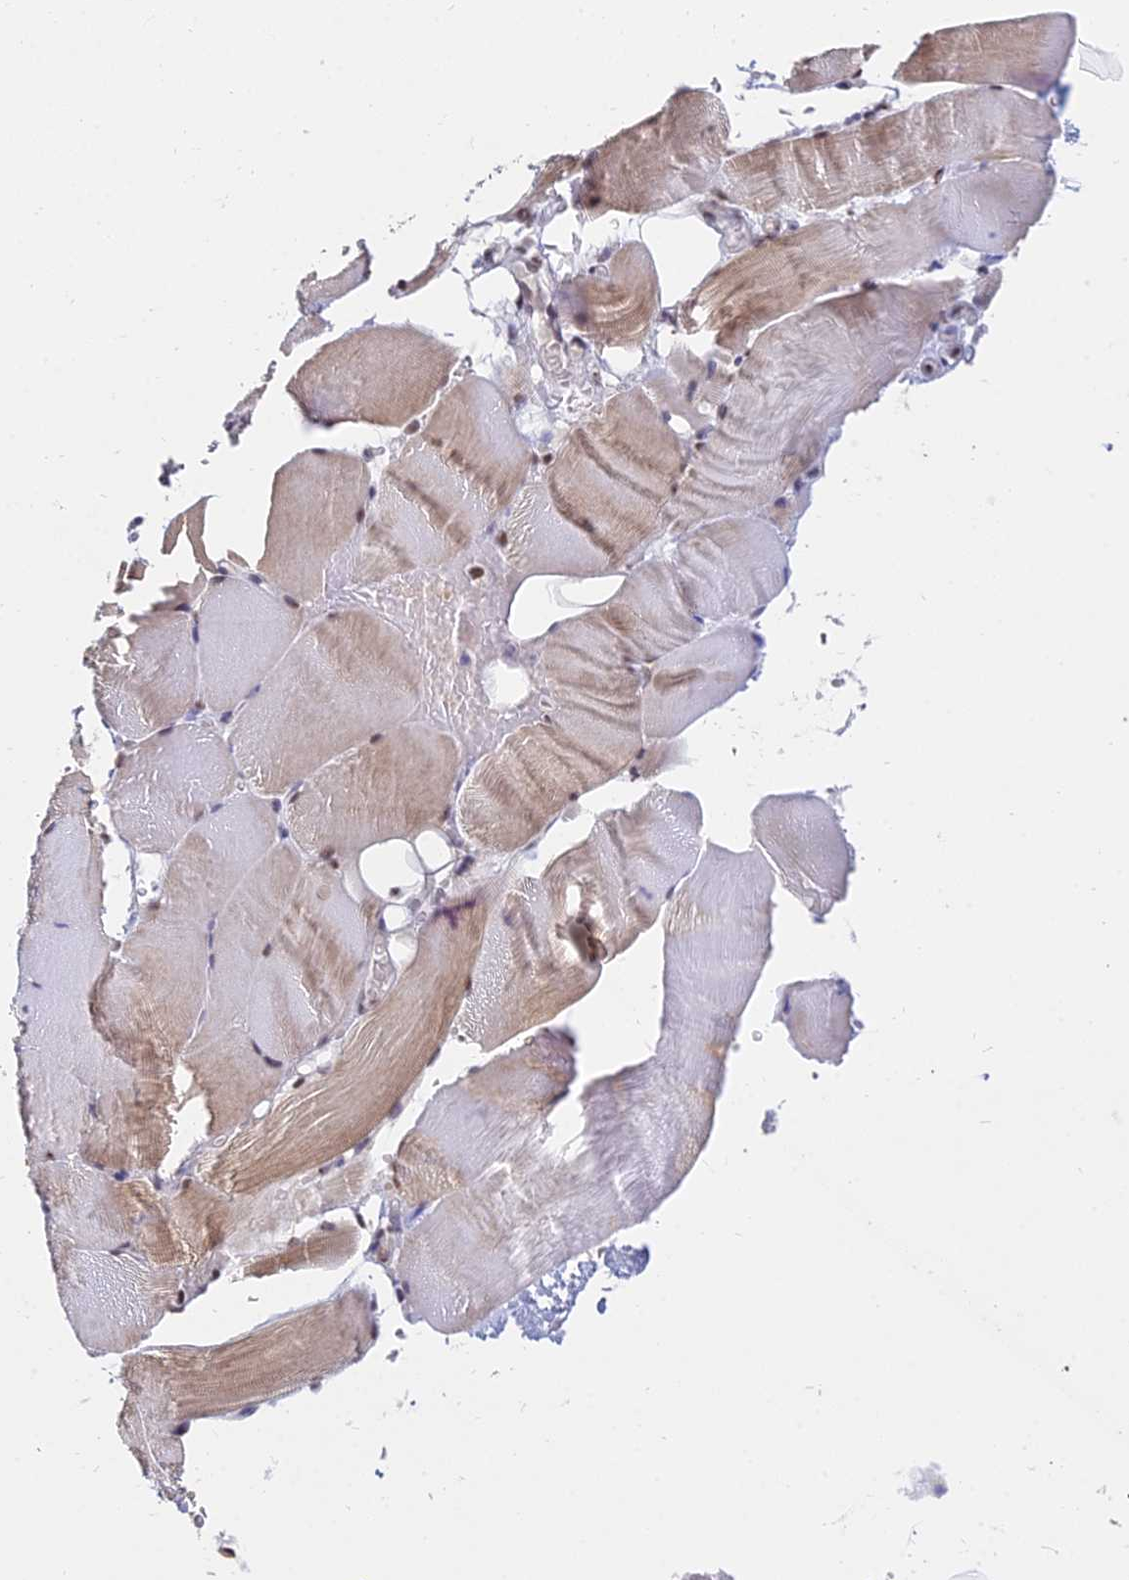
{"staining": {"intensity": "weak", "quantity": "25%-75%", "location": "cytoplasmic/membranous,nuclear"}, "tissue": "skeletal muscle", "cell_type": "Myocytes", "image_type": "normal", "snomed": [{"axis": "morphology", "description": "Normal tissue, NOS"}, {"axis": "topography", "description": "Skeletal muscle"}, {"axis": "topography", "description": "Parathyroid gland"}], "caption": "Immunohistochemical staining of normal skeletal muscle demonstrates low levels of weak cytoplasmic/membranous,nuclear positivity in approximately 25%-75% of myocytes. The protein is shown in brown color, while the nuclei are stained blue.", "gene": "THOC3", "patient": {"sex": "female", "age": 37}}